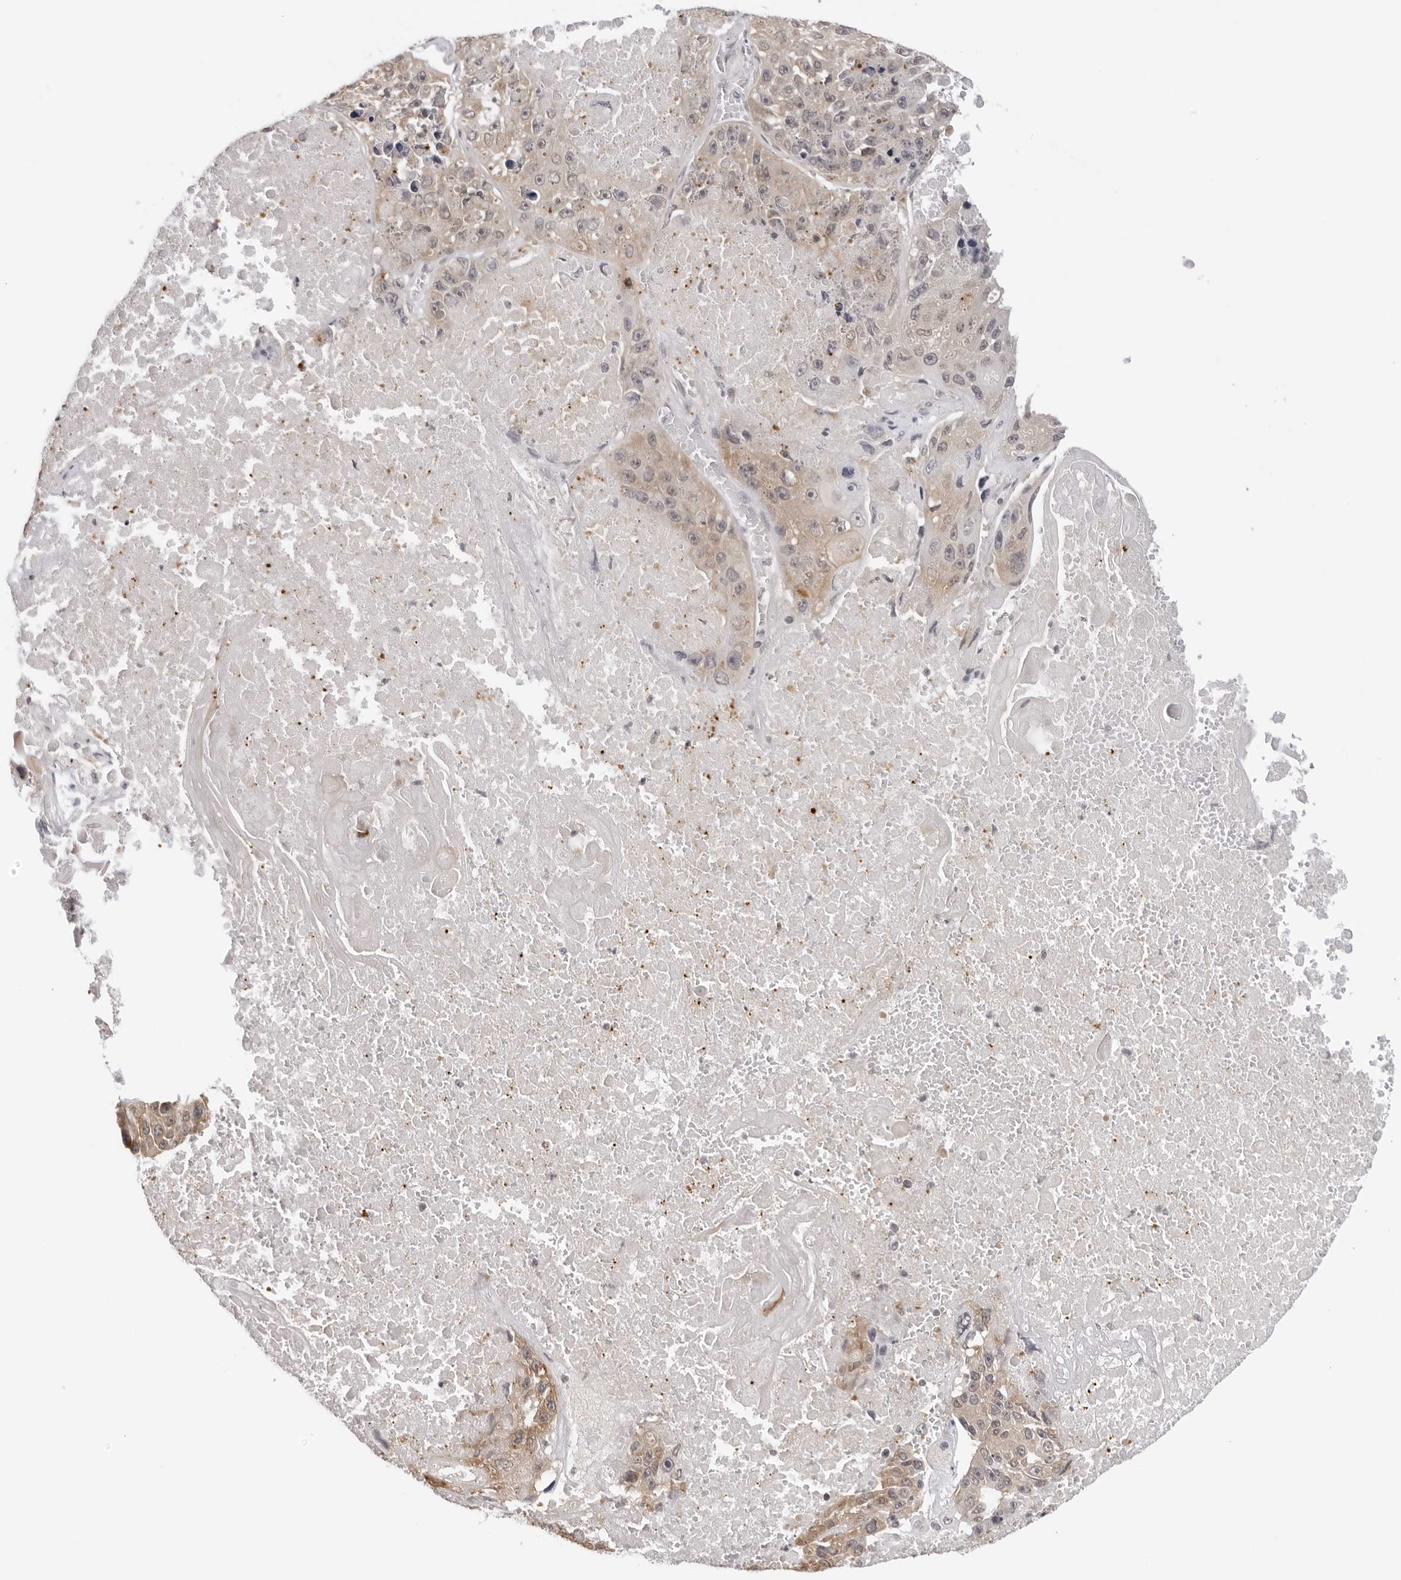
{"staining": {"intensity": "moderate", "quantity": "<25%", "location": "cytoplasmic/membranous"}, "tissue": "lung cancer", "cell_type": "Tumor cells", "image_type": "cancer", "snomed": [{"axis": "morphology", "description": "Squamous cell carcinoma, NOS"}, {"axis": "topography", "description": "Lung"}], "caption": "Lung cancer (squamous cell carcinoma) stained for a protein reveals moderate cytoplasmic/membranous positivity in tumor cells.", "gene": "PRUNE1", "patient": {"sex": "male", "age": 61}}